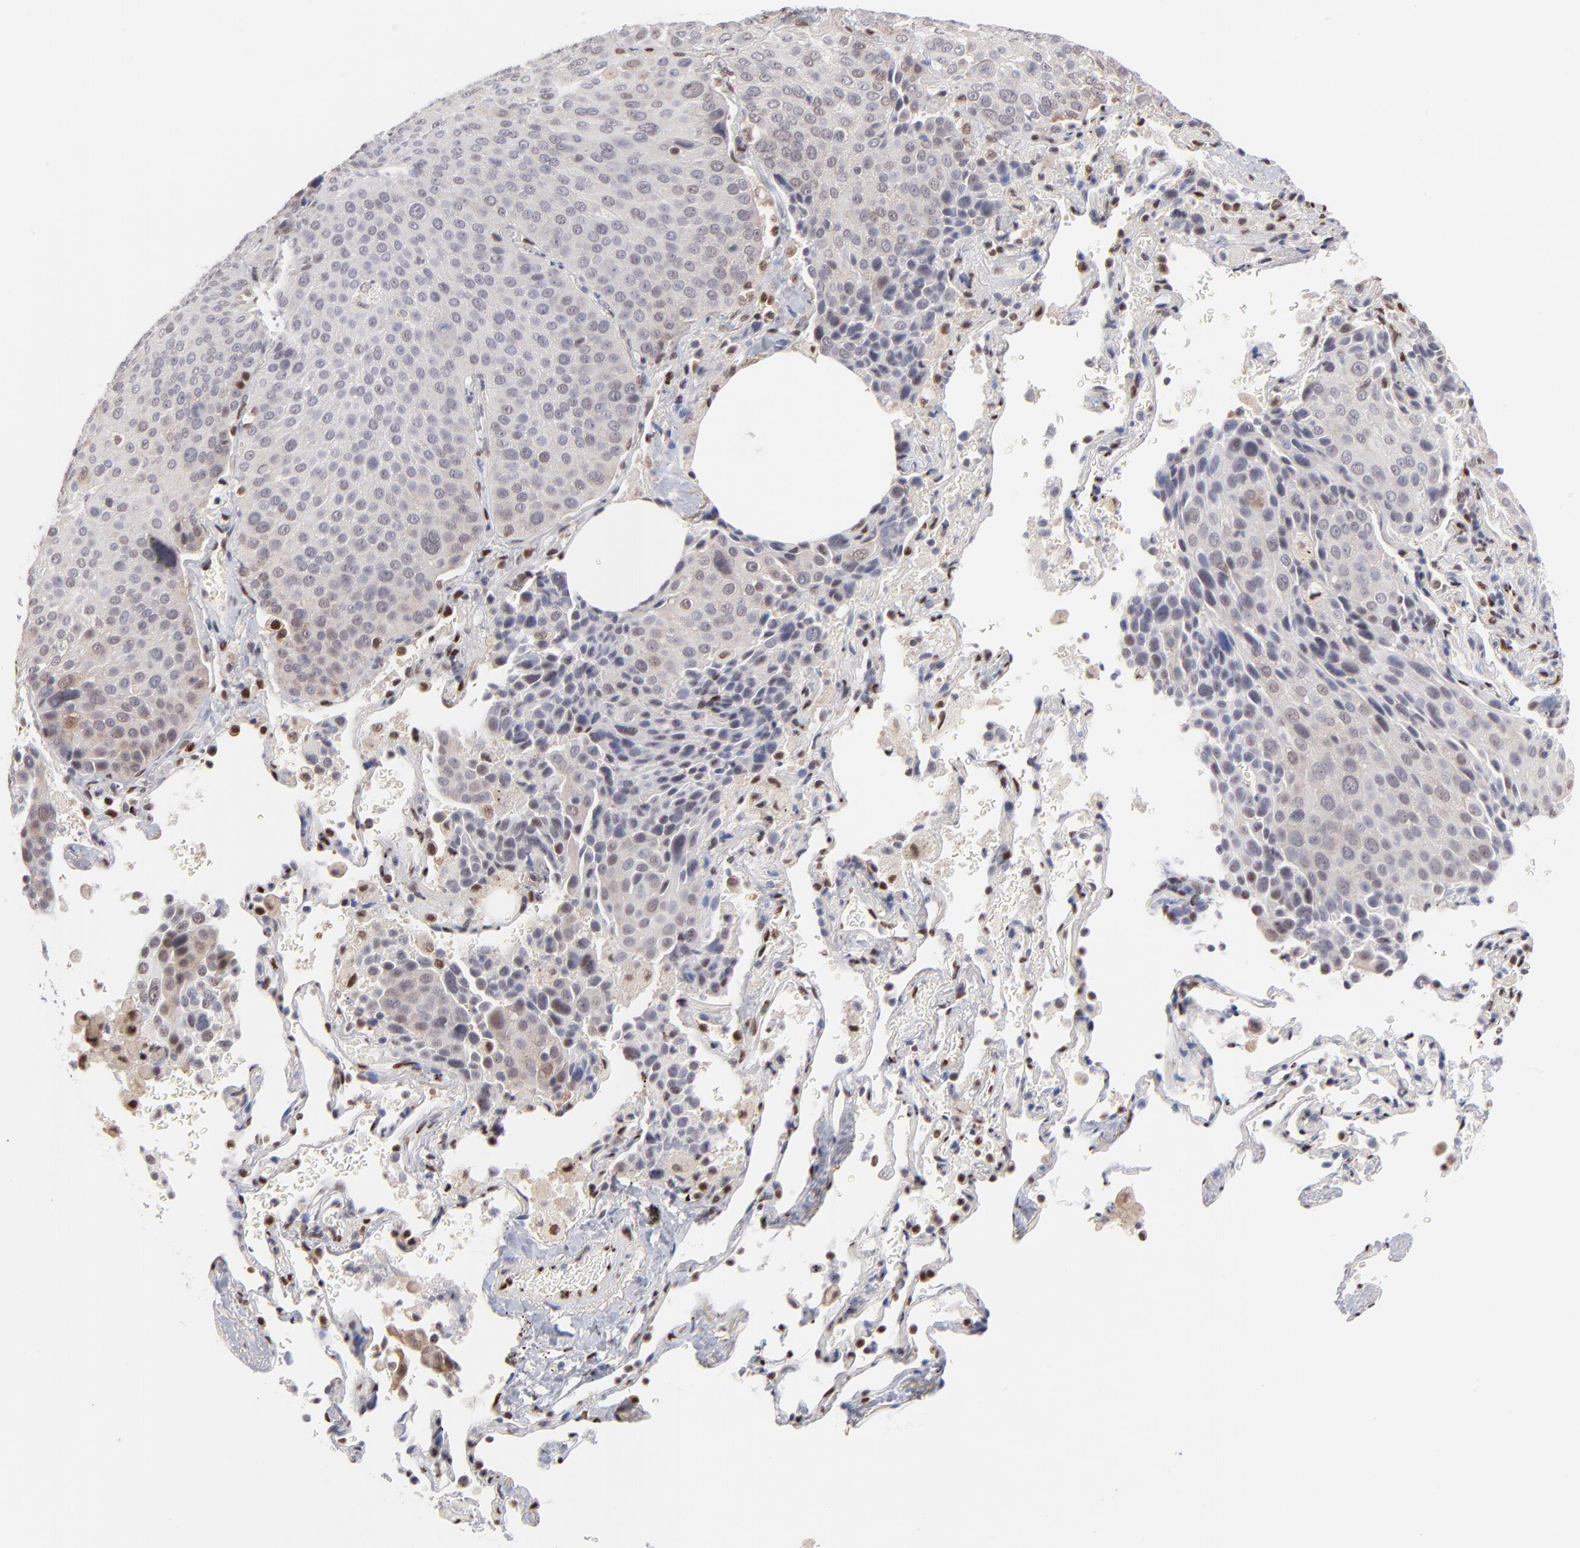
{"staining": {"intensity": "negative", "quantity": "none", "location": "none"}, "tissue": "lung cancer", "cell_type": "Tumor cells", "image_type": "cancer", "snomed": [{"axis": "morphology", "description": "Squamous cell carcinoma, NOS"}, {"axis": "topography", "description": "Lung"}], "caption": "IHC of lung cancer demonstrates no staining in tumor cells.", "gene": "STAT3", "patient": {"sex": "male", "age": 54}}